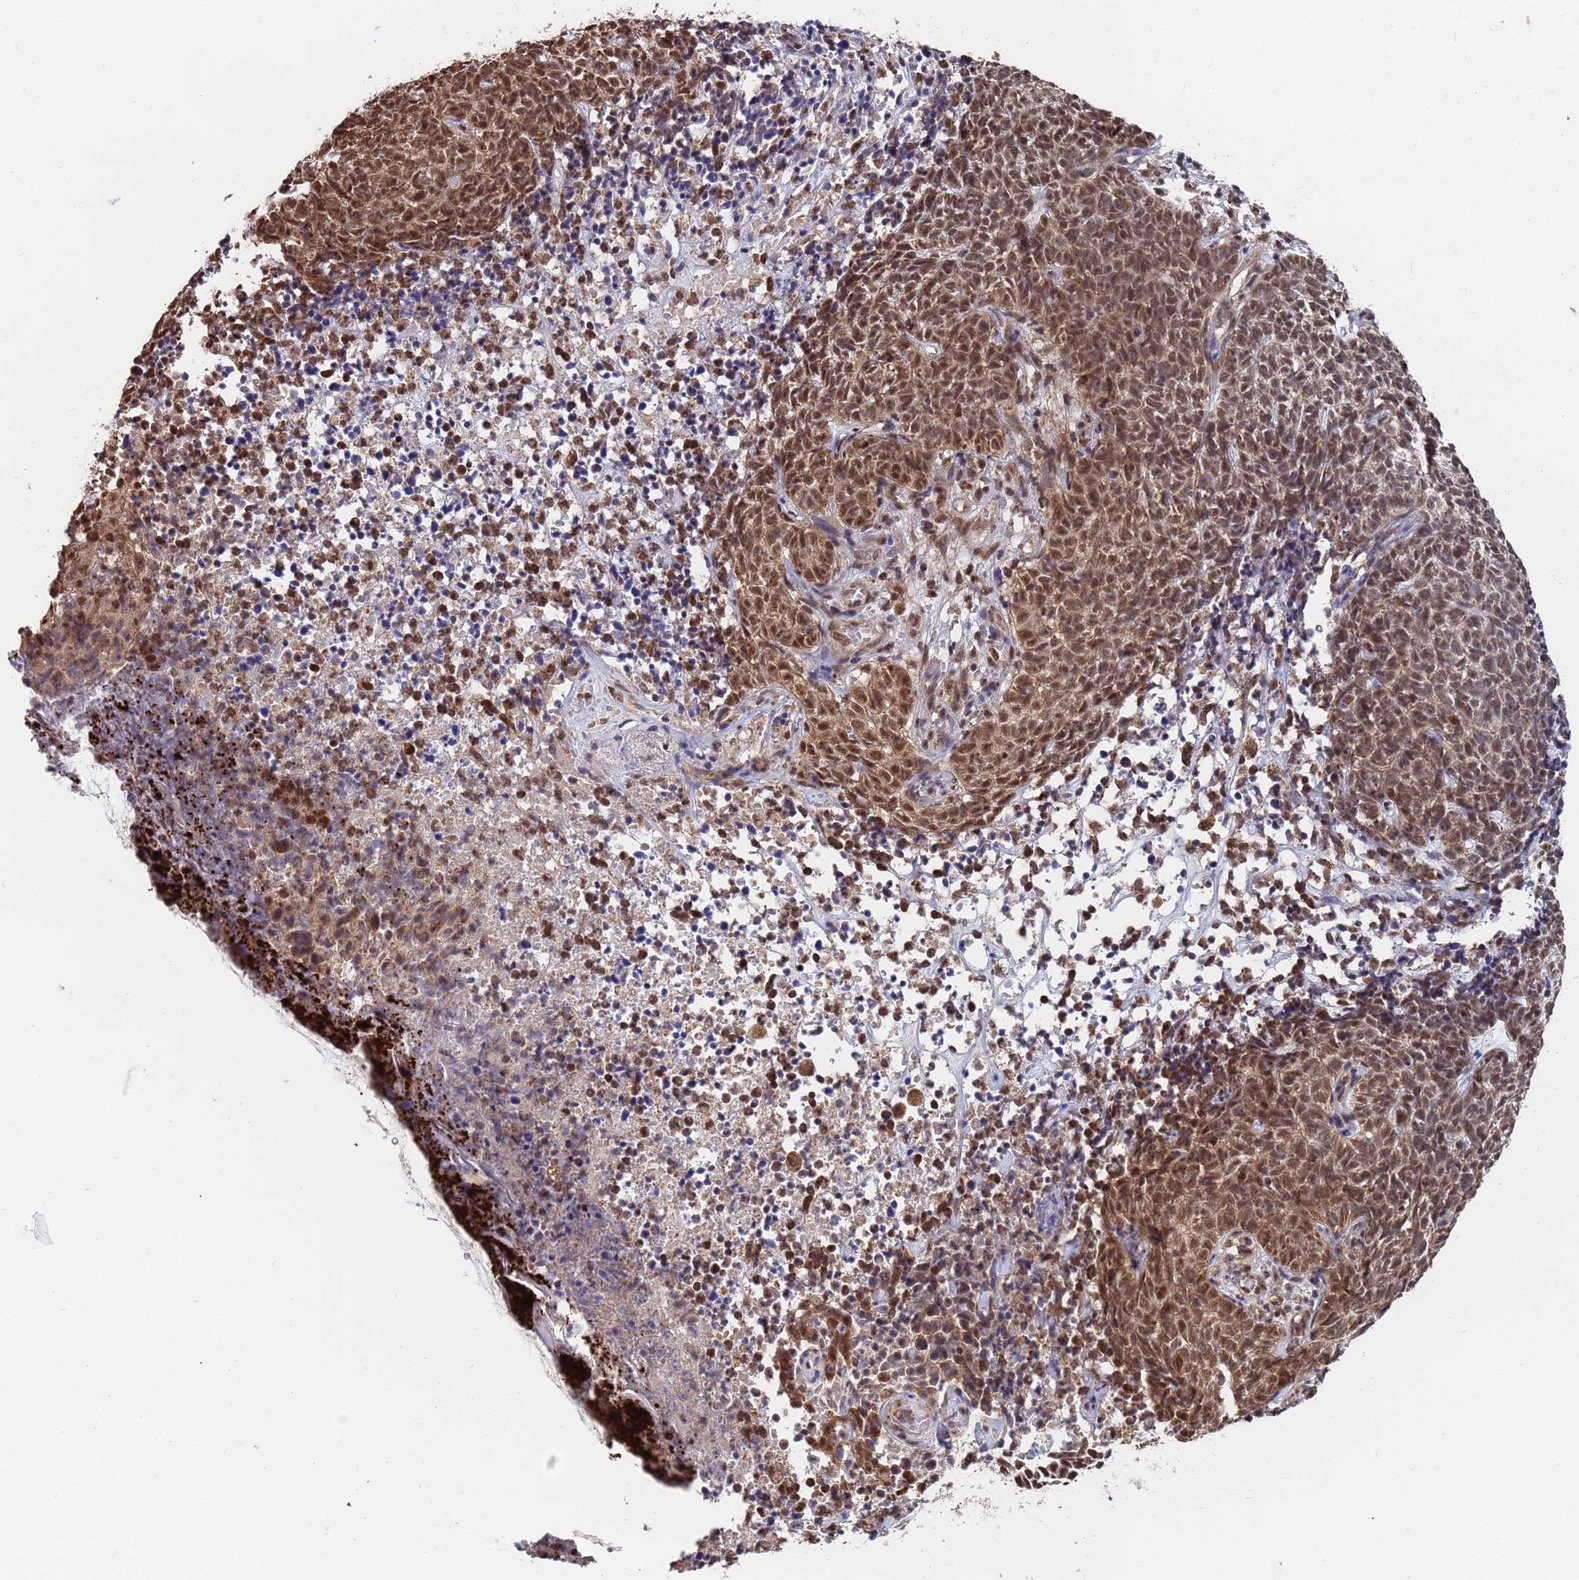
{"staining": {"intensity": "moderate", "quantity": ">75%", "location": "cytoplasmic/membranous,nuclear"}, "tissue": "skin cancer", "cell_type": "Tumor cells", "image_type": "cancer", "snomed": [{"axis": "morphology", "description": "Basal cell carcinoma"}, {"axis": "topography", "description": "Skin"}], "caption": "Basal cell carcinoma (skin) stained with a brown dye exhibits moderate cytoplasmic/membranous and nuclear positive staining in about >75% of tumor cells.", "gene": "DENND2B", "patient": {"sex": "female", "age": 84}}